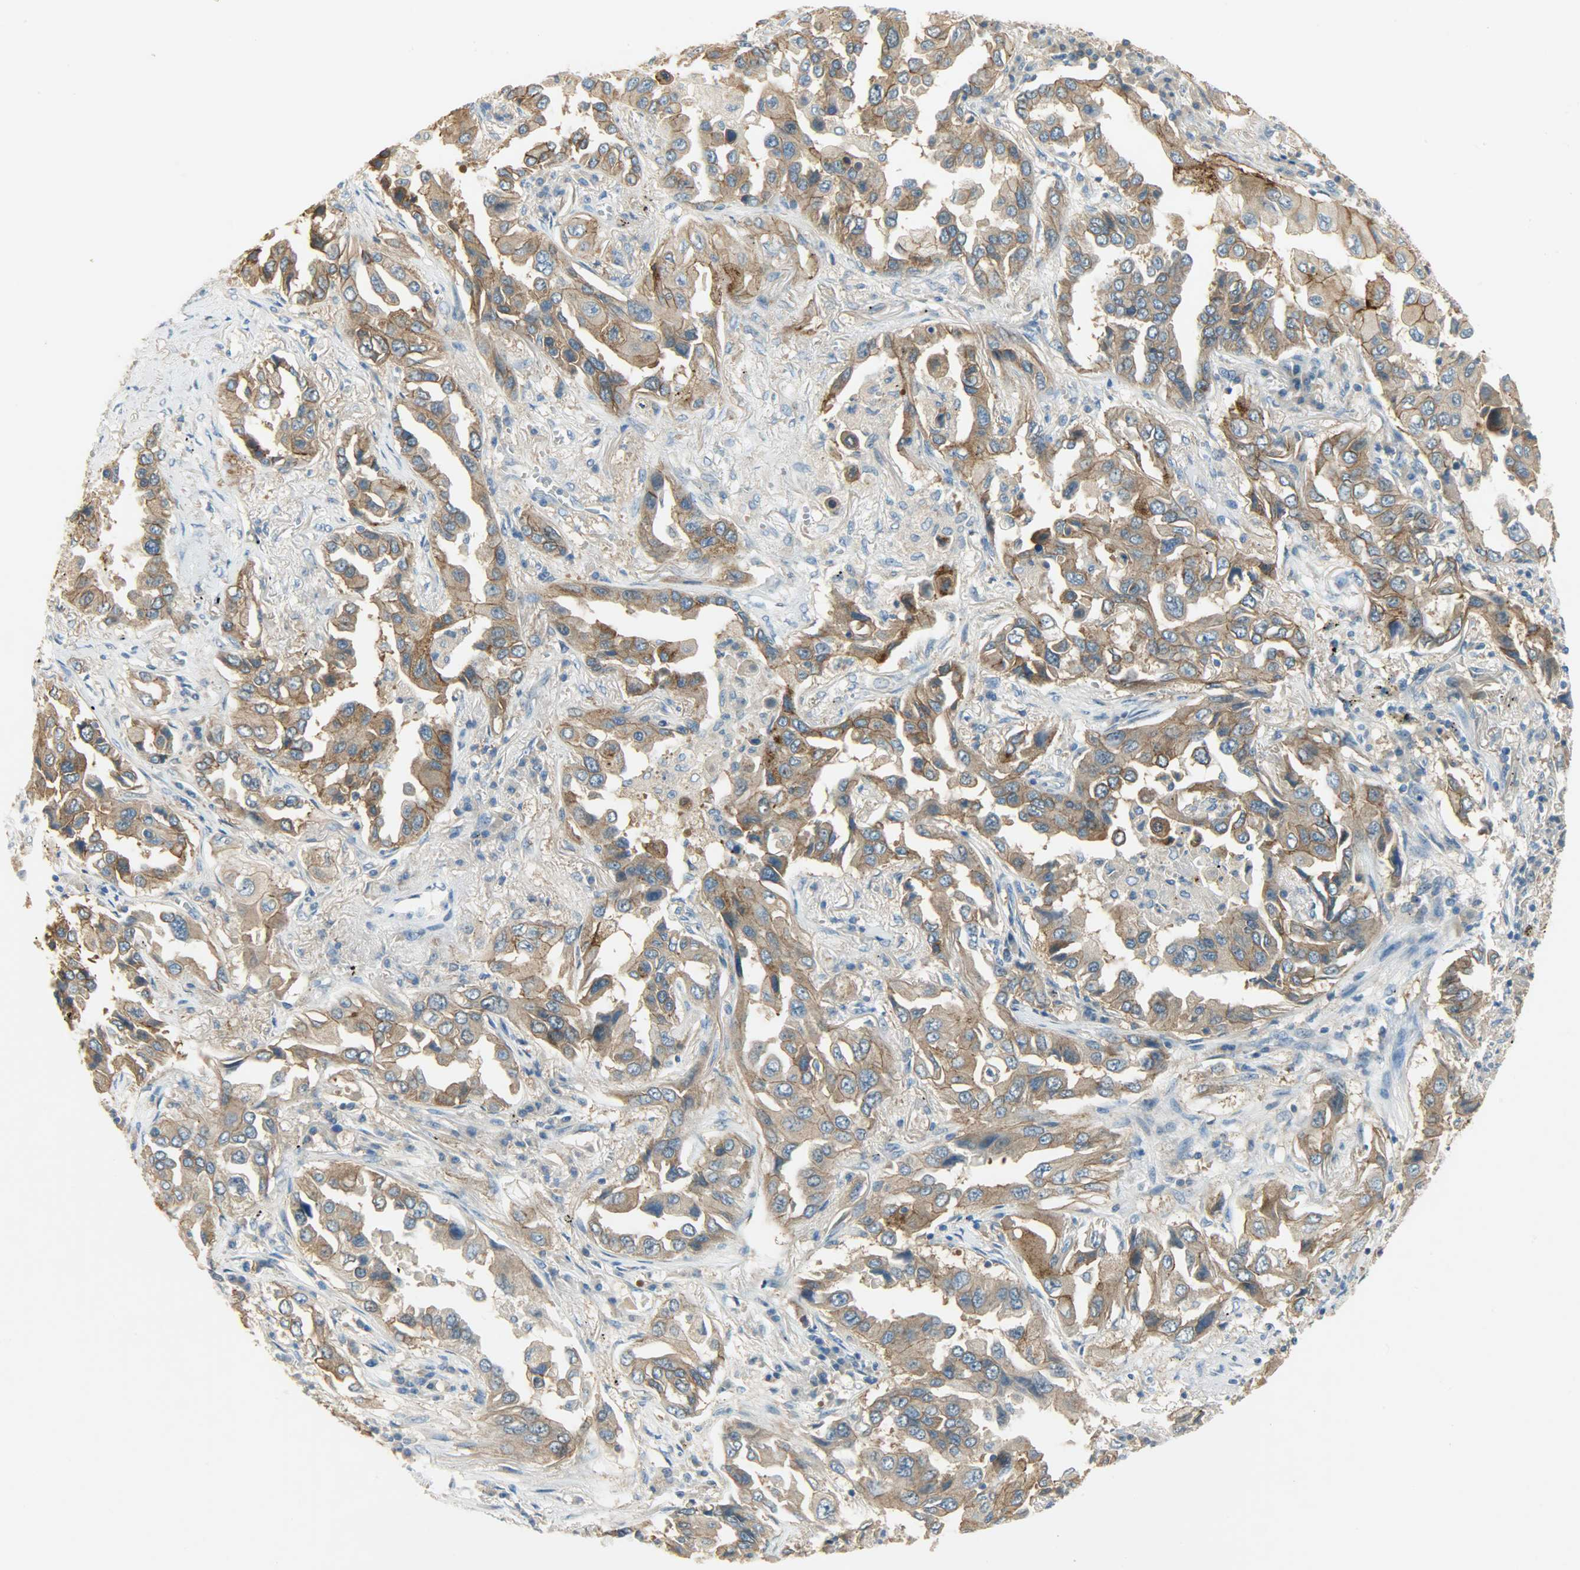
{"staining": {"intensity": "strong", "quantity": ">75%", "location": "cytoplasmic/membranous"}, "tissue": "lung cancer", "cell_type": "Tumor cells", "image_type": "cancer", "snomed": [{"axis": "morphology", "description": "Adenocarcinoma, NOS"}, {"axis": "topography", "description": "Lung"}], "caption": "Protein staining displays strong cytoplasmic/membranous staining in approximately >75% of tumor cells in adenocarcinoma (lung). (Stains: DAB (3,3'-diaminobenzidine) in brown, nuclei in blue, Microscopy: brightfield microscopy at high magnification).", "gene": "DSG2", "patient": {"sex": "female", "age": 65}}